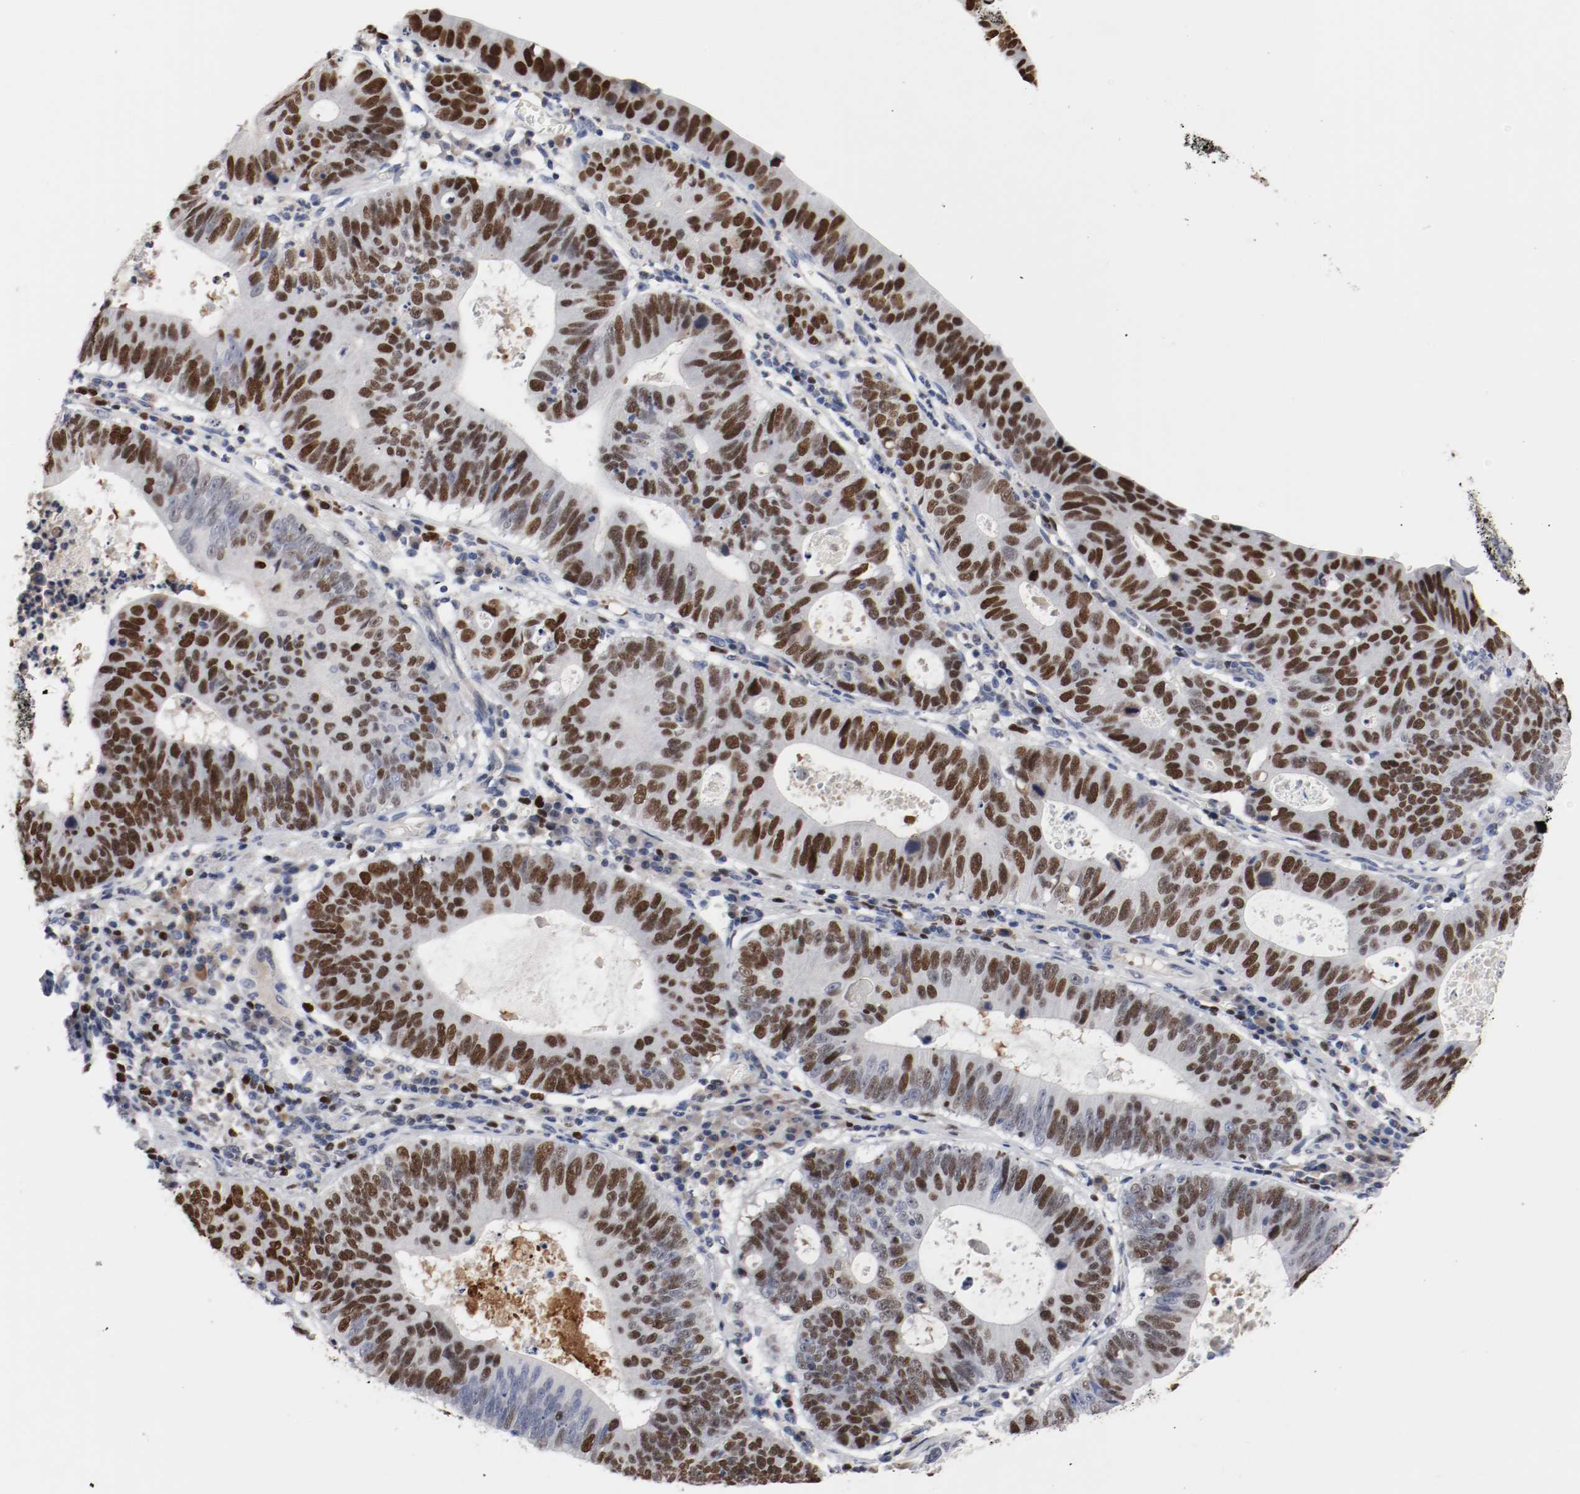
{"staining": {"intensity": "strong", "quantity": ">75%", "location": "nuclear"}, "tissue": "stomach cancer", "cell_type": "Tumor cells", "image_type": "cancer", "snomed": [{"axis": "morphology", "description": "Adenocarcinoma, NOS"}, {"axis": "topography", "description": "Stomach"}], "caption": "Immunohistochemical staining of adenocarcinoma (stomach) shows high levels of strong nuclear protein staining in about >75% of tumor cells. (DAB = brown stain, brightfield microscopy at high magnification).", "gene": "MCM6", "patient": {"sex": "male", "age": 59}}